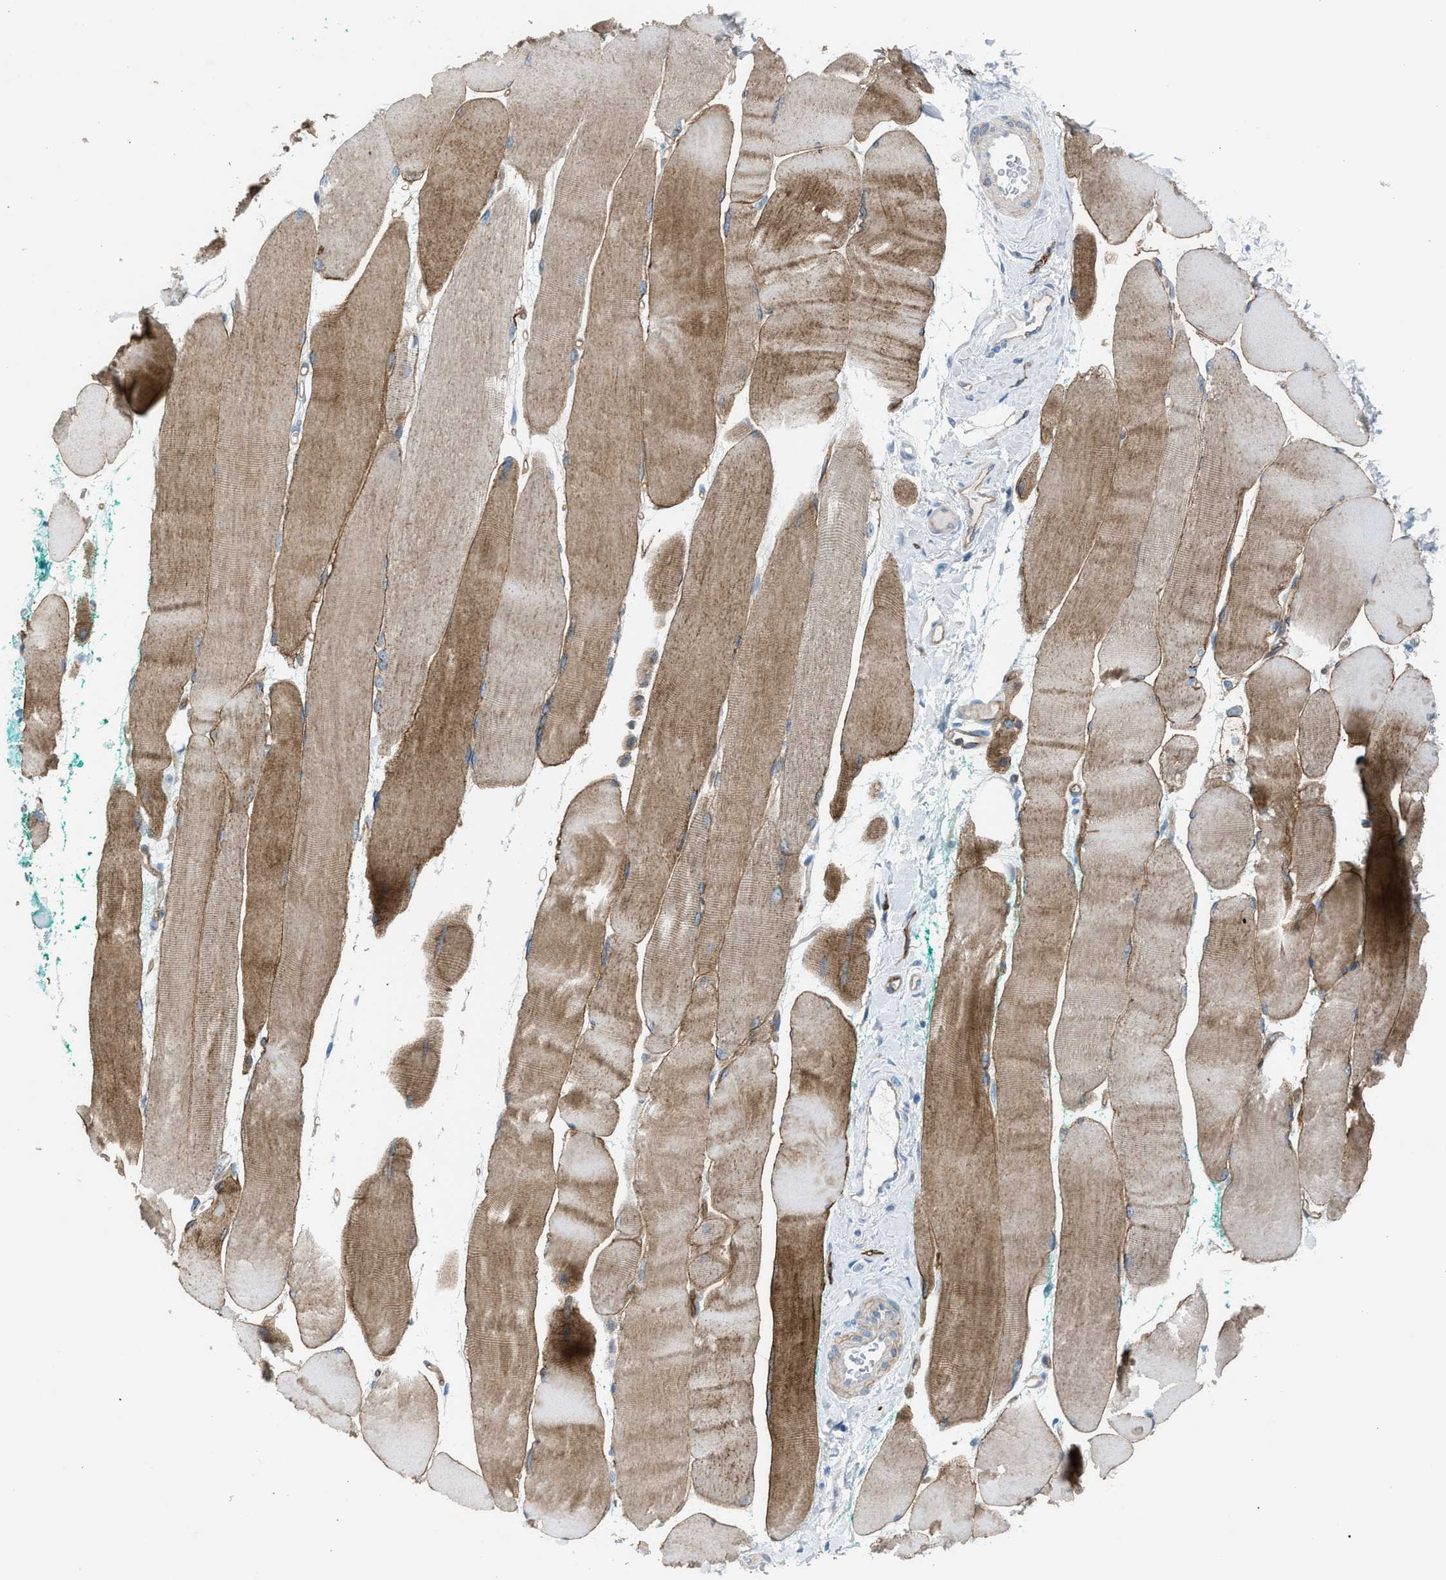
{"staining": {"intensity": "moderate", "quantity": ">75%", "location": "cytoplasmic/membranous"}, "tissue": "skeletal muscle", "cell_type": "Myocytes", "image_type": "normal", "snomed": [{"axis": "morphology", "description": "Normal tissue, NOS"}, {"axis": "morphology", "description": "Squamous cell carcinoma, NOS"}, {"axis": "topography", "description": "Skeletal muscle"}], "caption": "A high-resolution image shows immunohistochemistry (IHC) staining of unremarkable skeletal muscle, which reveals moderate cytoplasmic/membranous expression in about >75% of myocytes.", "gene": "DYSF", "patient": {"sex": "male", "age": 51}}